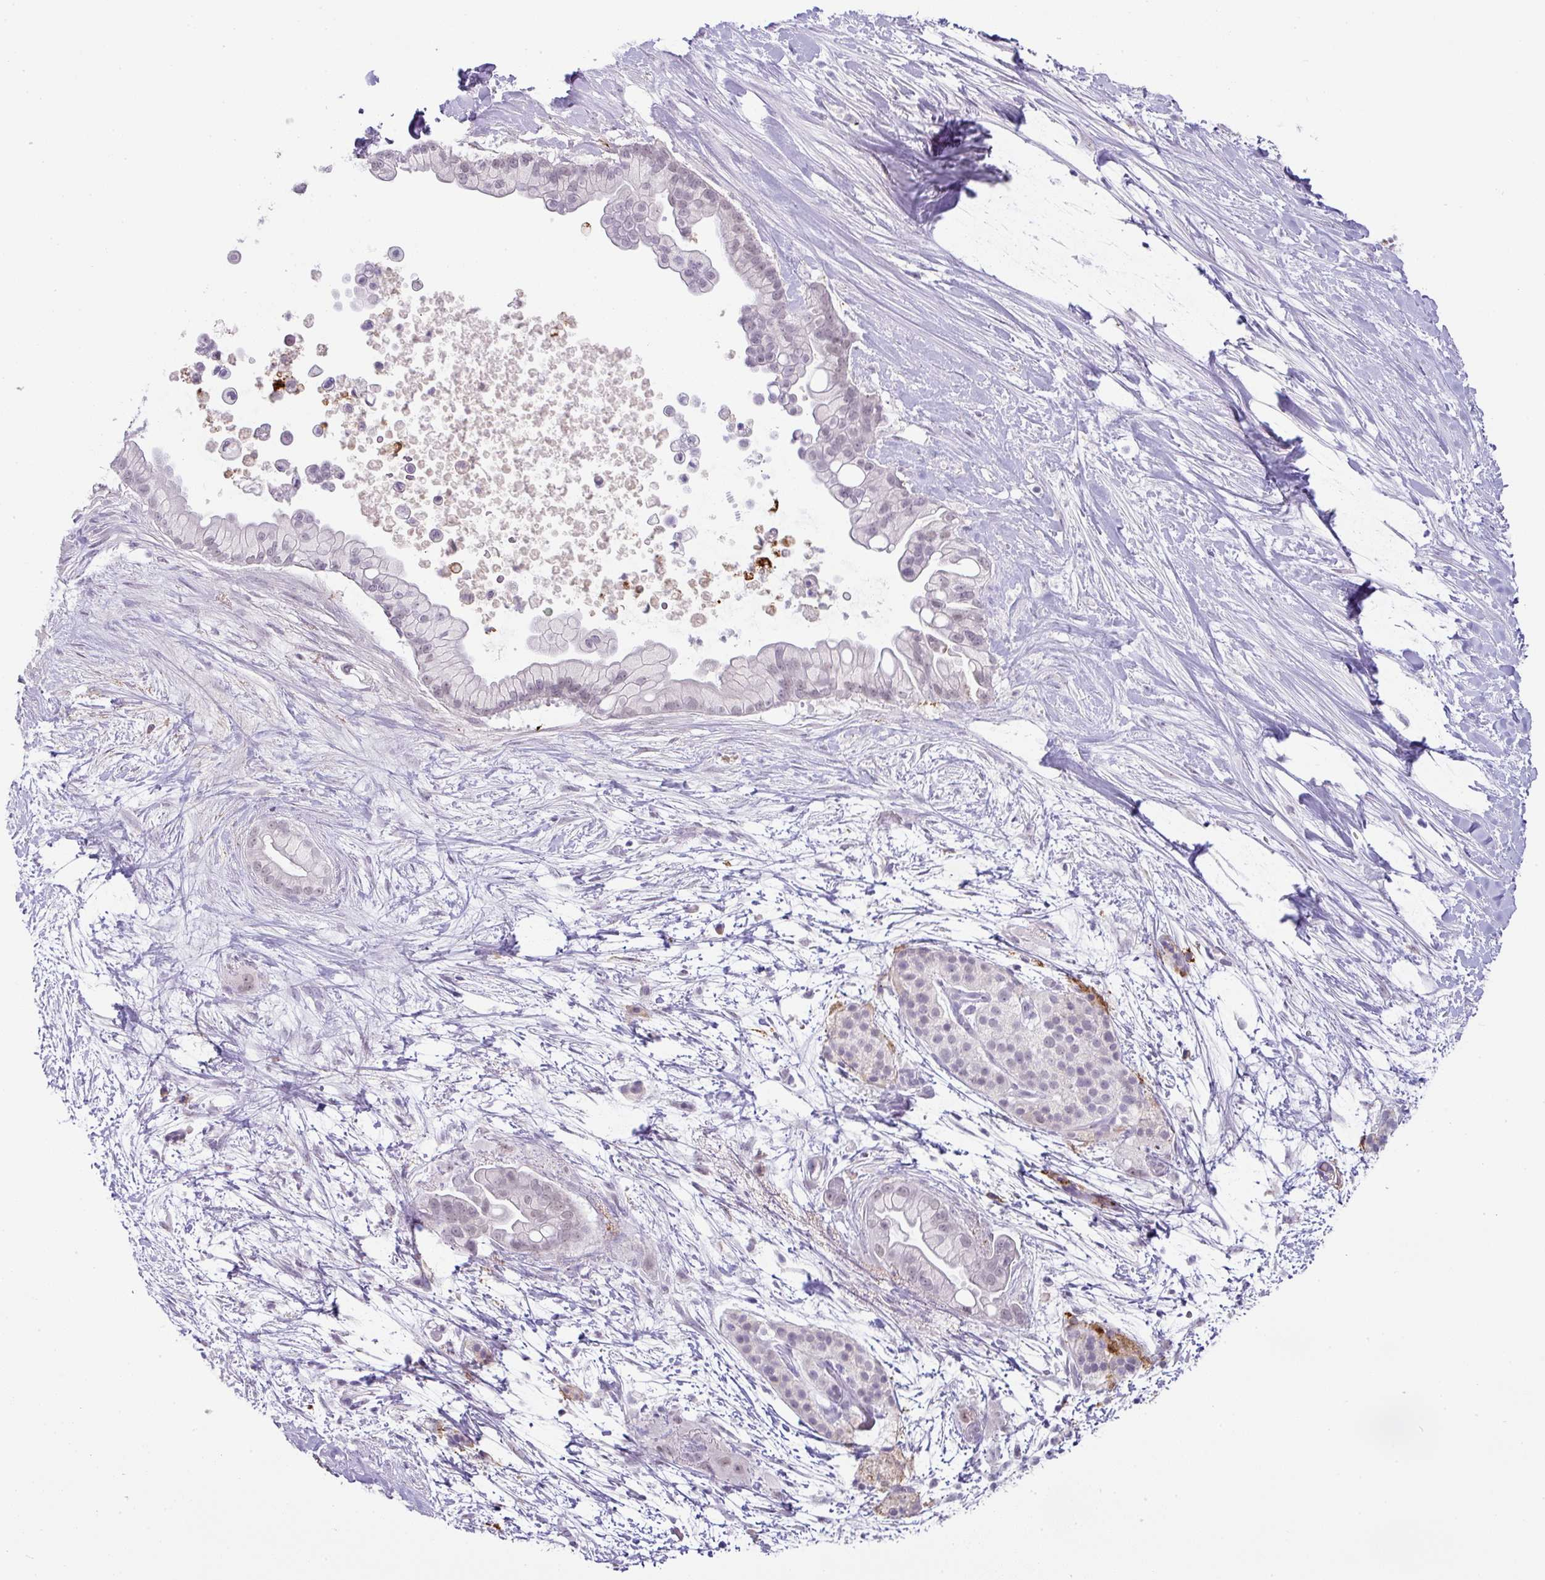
{"staining": {"intensity": "negative", "quantity": "none", "location": "none"}, "tissue": "pancreatic cancer", "cell_type": "Tumor cells", "image_type": "cancer", "snomed": [{"axis": "morphology", "description": "Adenocarcinoma, NOS"}, {"axis": "topography", "description": "Pancreas"}], "caption": "Tumor cells show no significant expression in adenocarcinoma (pancreatic).", "gene": "FGF17", "patient": {"sex": "female", "age": 69}}